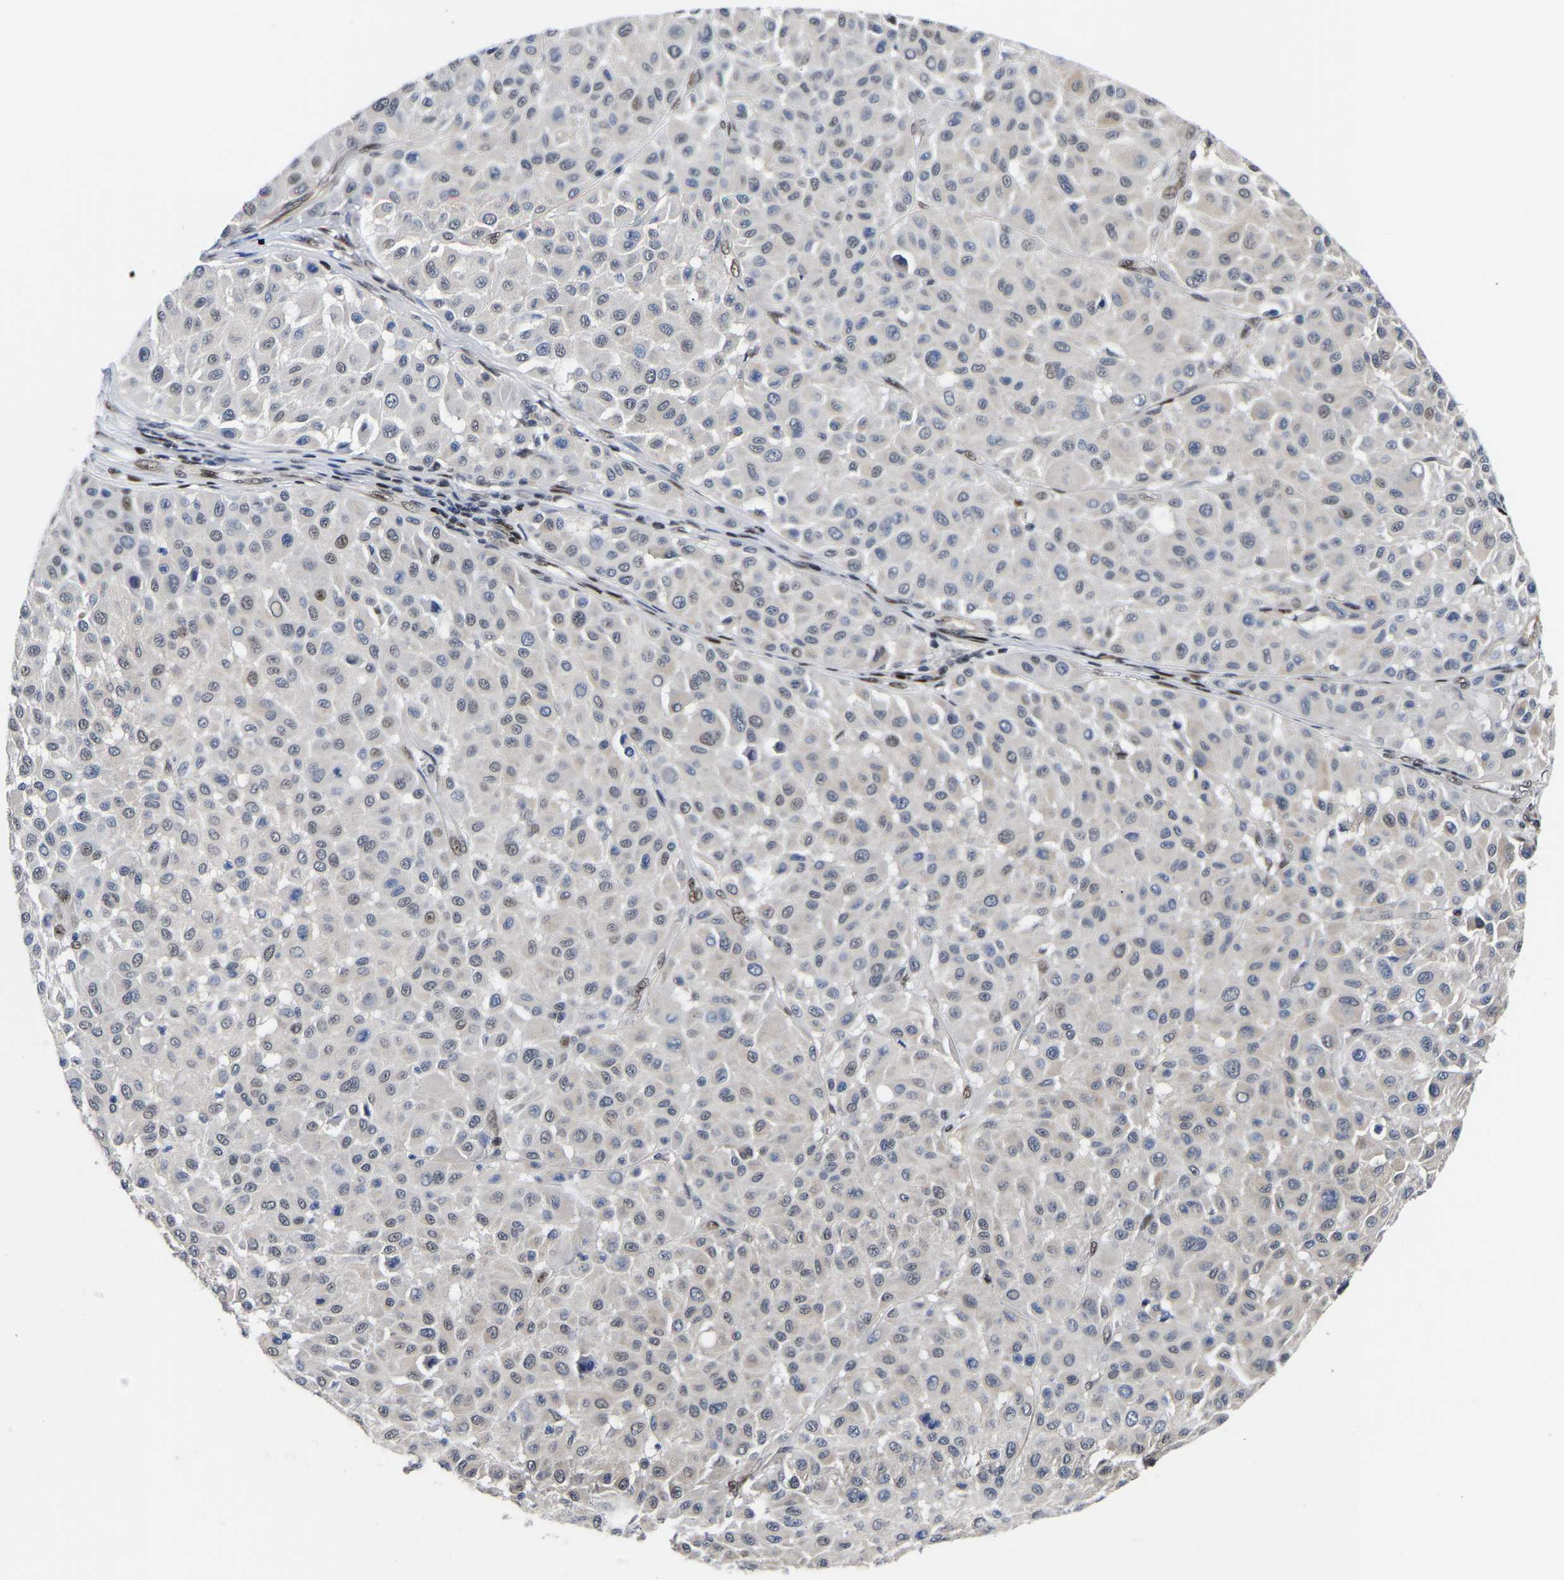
{"staining": {"intensity": "weak", "quantity": "<25%", "location": "nuclear"}, "tissue": "melanoma", "cell_type": "Tumor cells", "image_type": "cancer", "snomed": [{"axis": "morphology", "description": "Malignant melanoma, Metastatic site"}, {"axis": "topography", "description": "Soft tissue"}], "caption": "Malignant melanoma (metastatic site) was stained to show a protein in brown. There is no significant positivity in tumor cells. (DAB (3,3'-diaminobenzidine) IHC, high magnification).", "gene": "PTRHD1", "patient": {"sex": "male", "age": 41}}